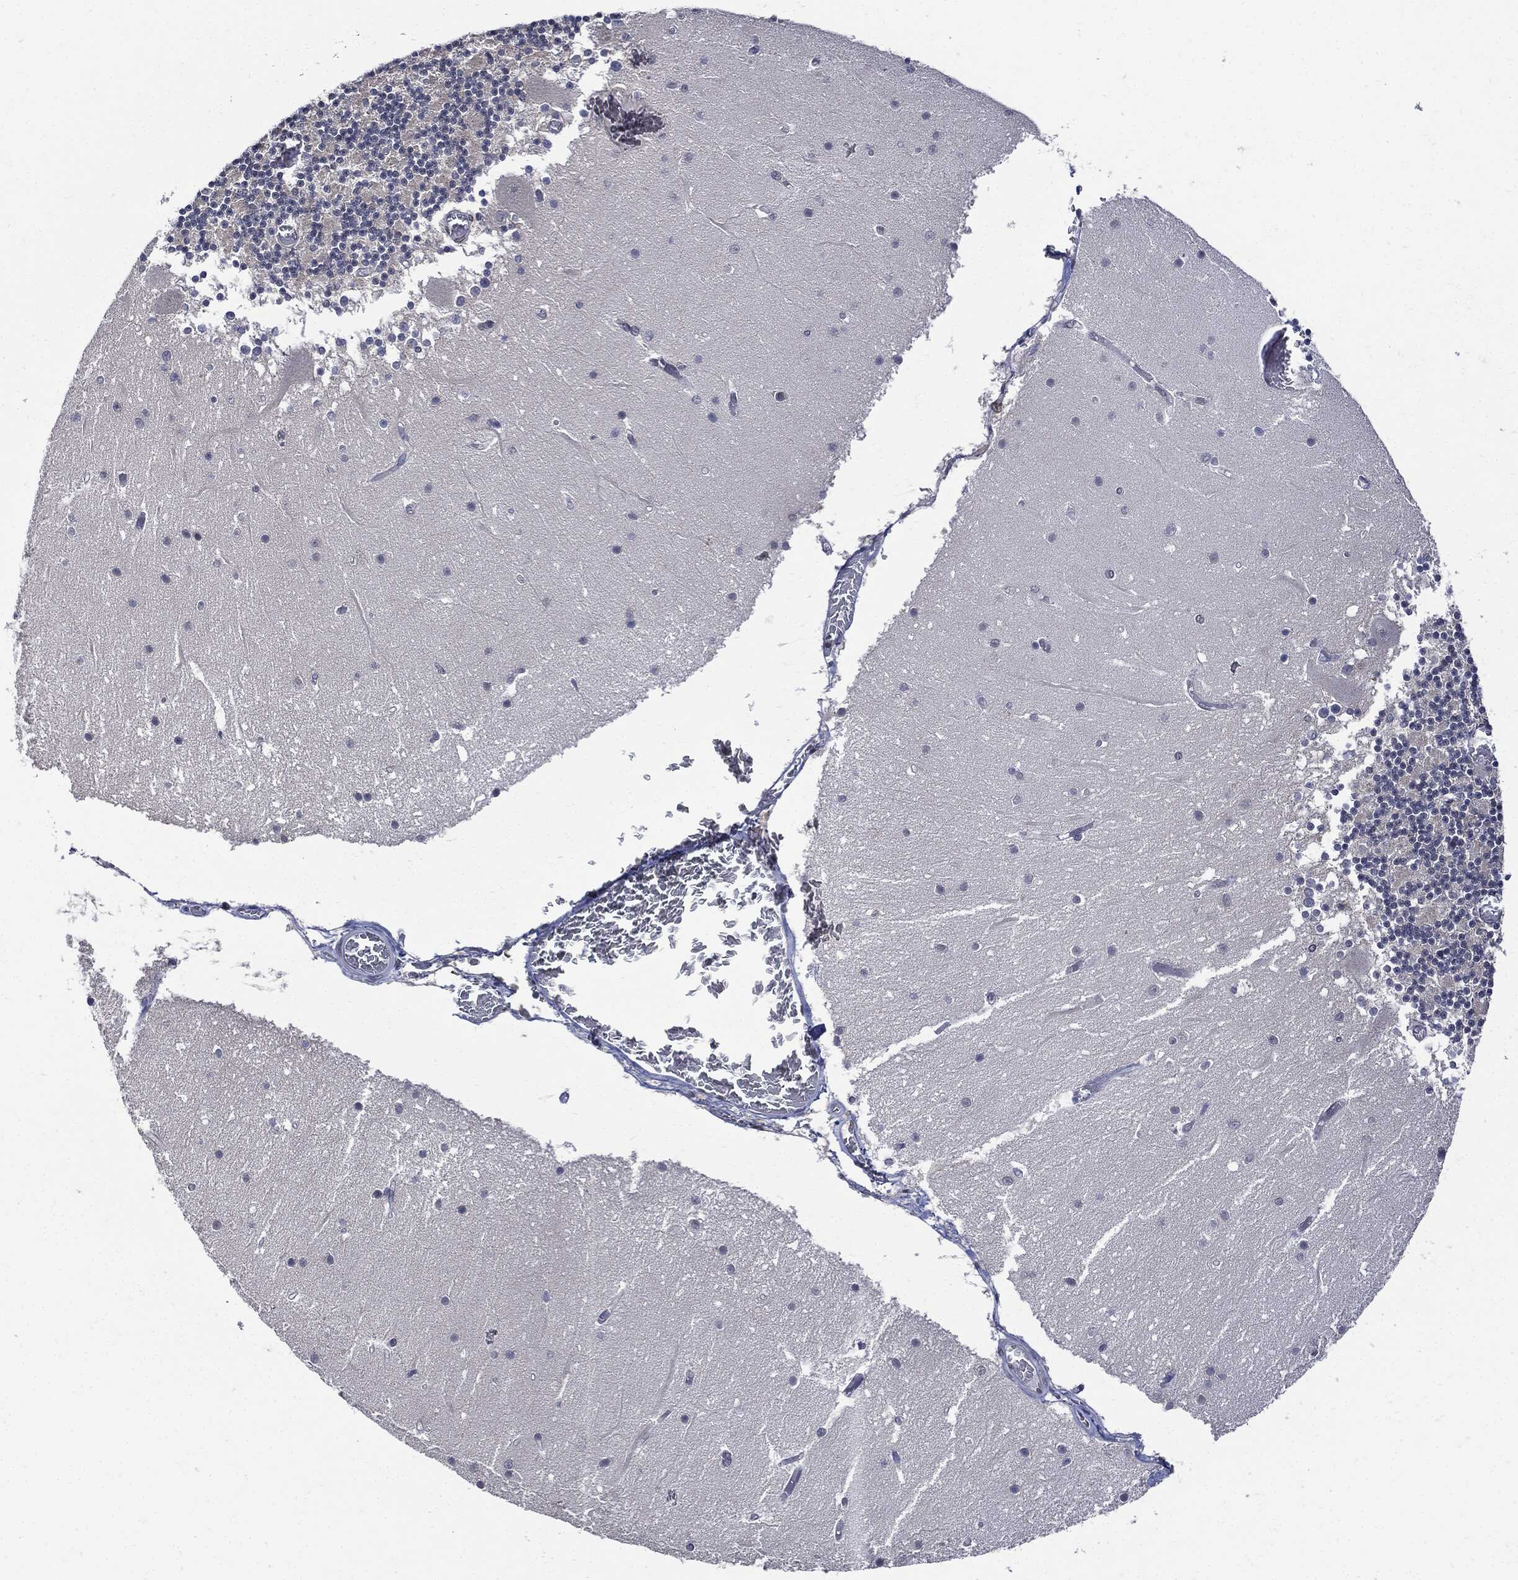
{"staining": {"intensity": "negative", "quantity": "none", "location": "none"}, "tissue": "cerebellum", "cell_type": "Cells in granular layer", "image_type": "normal", "snomed": [{"axis": "morphology", "description": "Normal tissue, NOS"}, {"axis": "topography", "description": "Cerebellum"}], "caption": "An immunohistochemistry micrograph of benign cerebellum is shown. There is no staining in cells in granular layer of cerebellum. (DAB (3,3'-diaminobenzidine) immunohistochemistry (IHC) with hematoxylin counter stain).", "gene": "PCNA", "patient": {"sex": "female", "age": 28}}